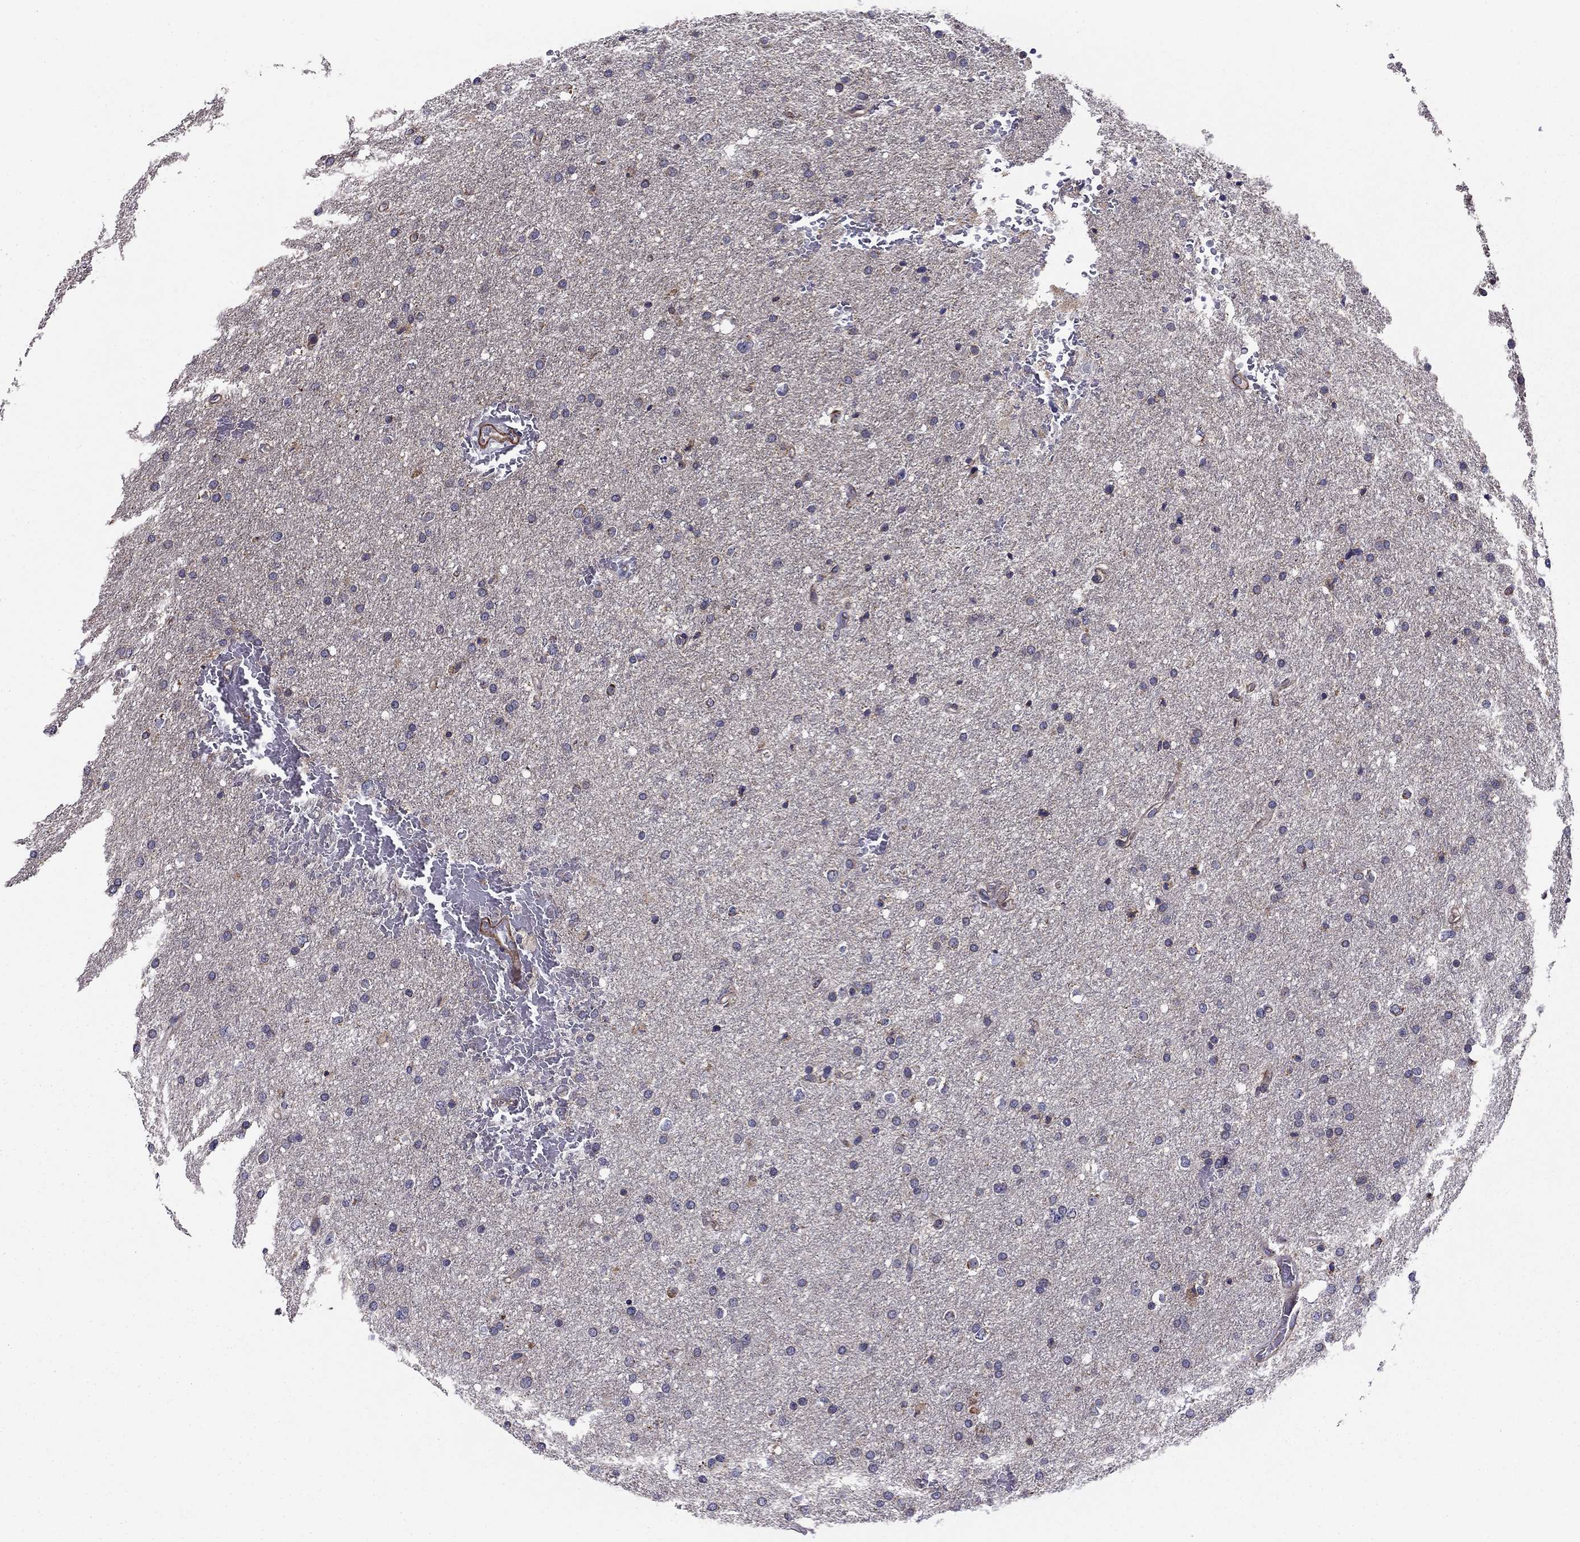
{"staining": {"intensity": "negative", "quantity": "none", "location": "none"}, "tissue": "glioma", "cell_type": "Tumor cells", "image_type": "cancer", "snomed": [{"axis": "morphology", "description": "Glioma, malignant, Low grade"}, {"axis": "topography", "description": "Brain"}], "caption": "Low-grade glioma (malignant) stained for a protein using immunohistochemistry displays no expression tumor cells.", "gene": "ALG6", "patient": {"sex": "female", "age": 37}}